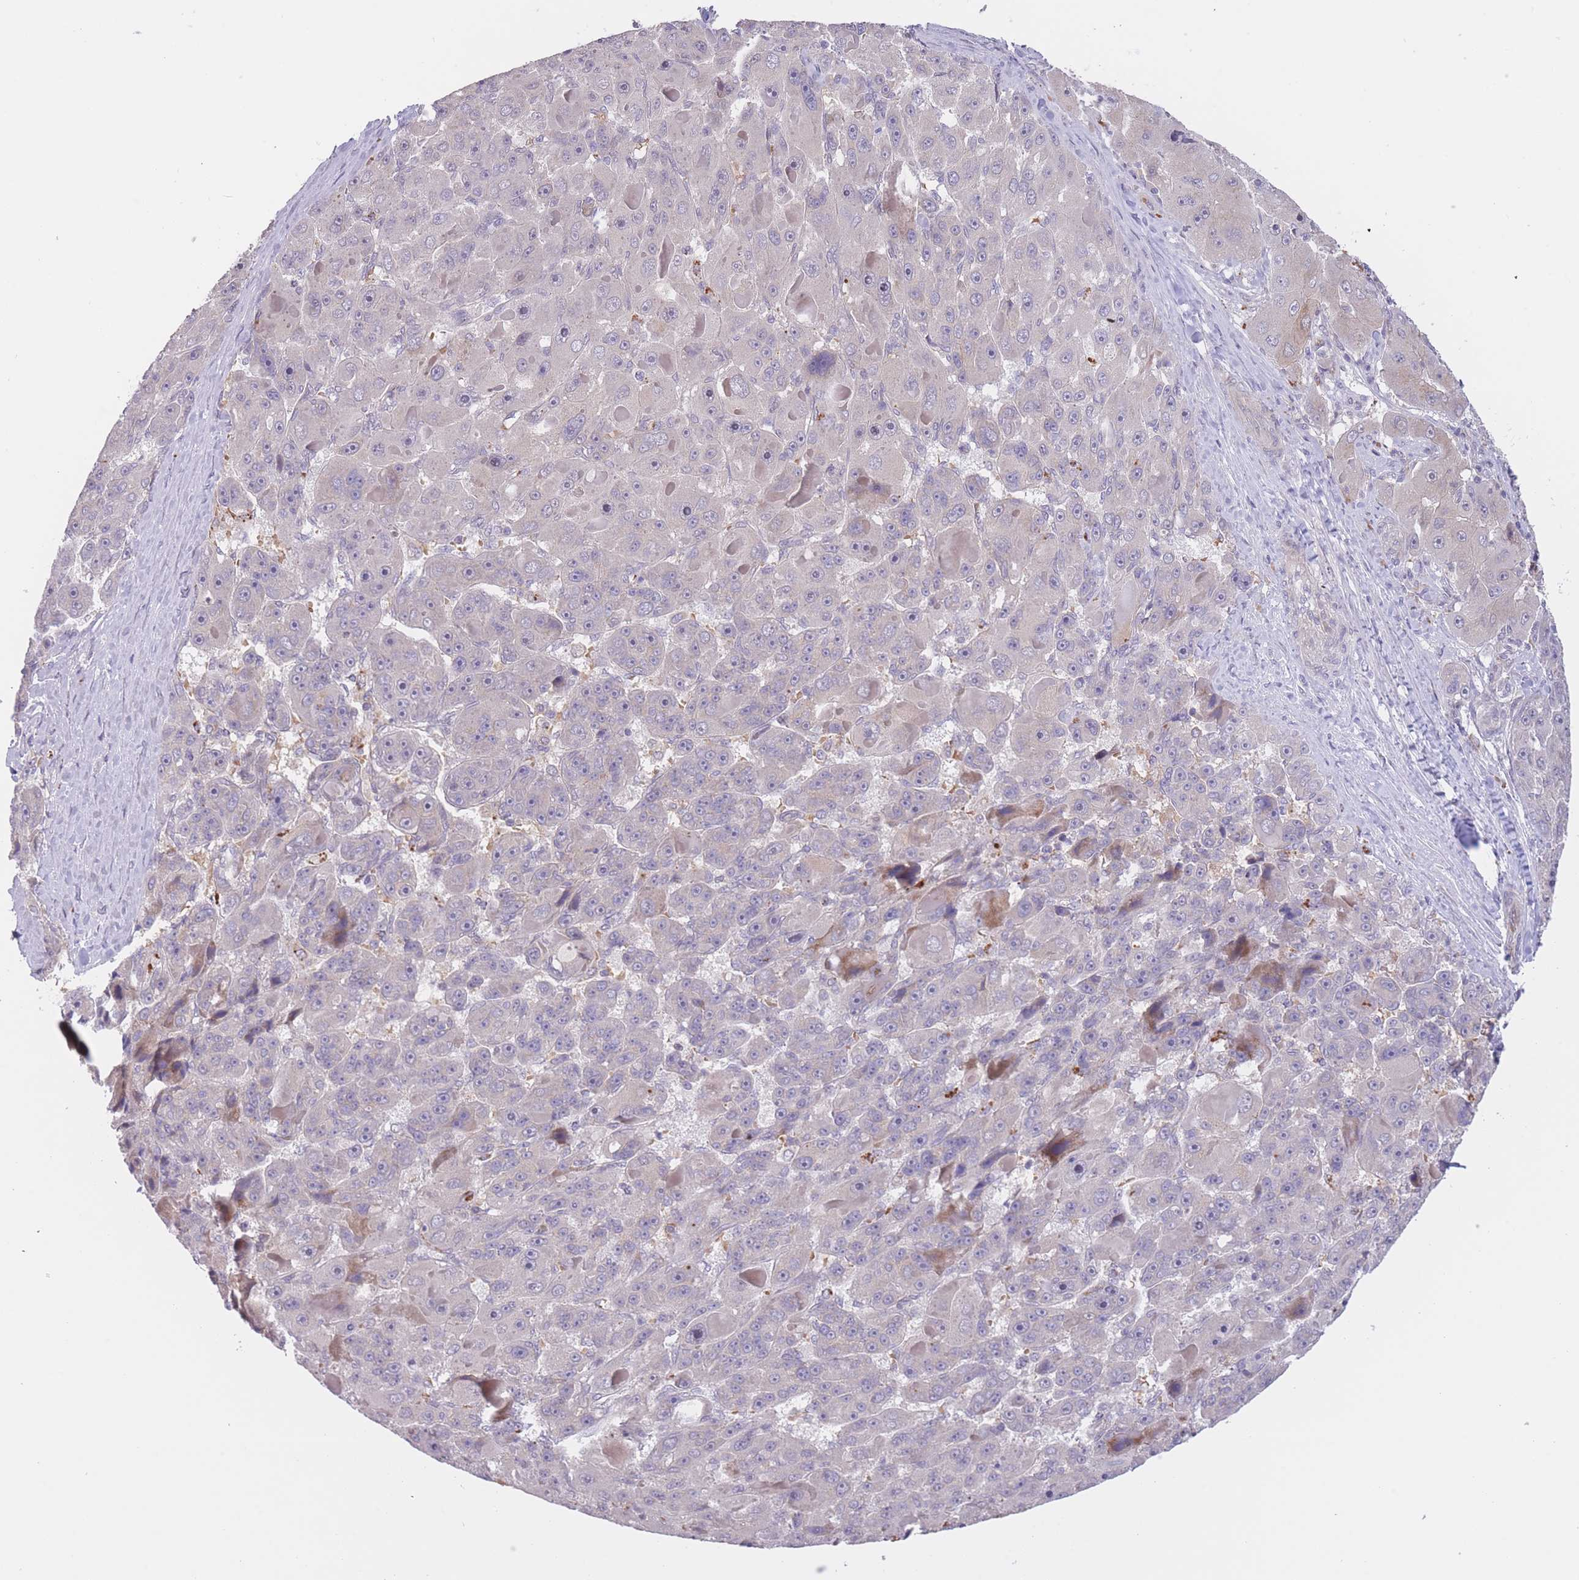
{"staining": {"intensity": "weak", "quantity": "<25%", "location": "cytoplasmic/membranous"}, "tissue": "liver cancer", "cell_type": "Tumor cells", "image_type": "cancer", "snomed": [{"axis": "morphology", "description": "Carcinoma, Hepatocellular, NOS"}, {"axis": "topography", "description": "Liver"}], "caption": "Histopathology image shows no significant protein expression in tumor cells of liver cancer (hepatocellular carcinoma). (DAB (3,3'-diaminobenzidine) immunohistochemistry (IHC) visualized using brightfield microscopy, high magnification).", "gene": "FUT5", "patient": {"sex": "male", "age": 76}}